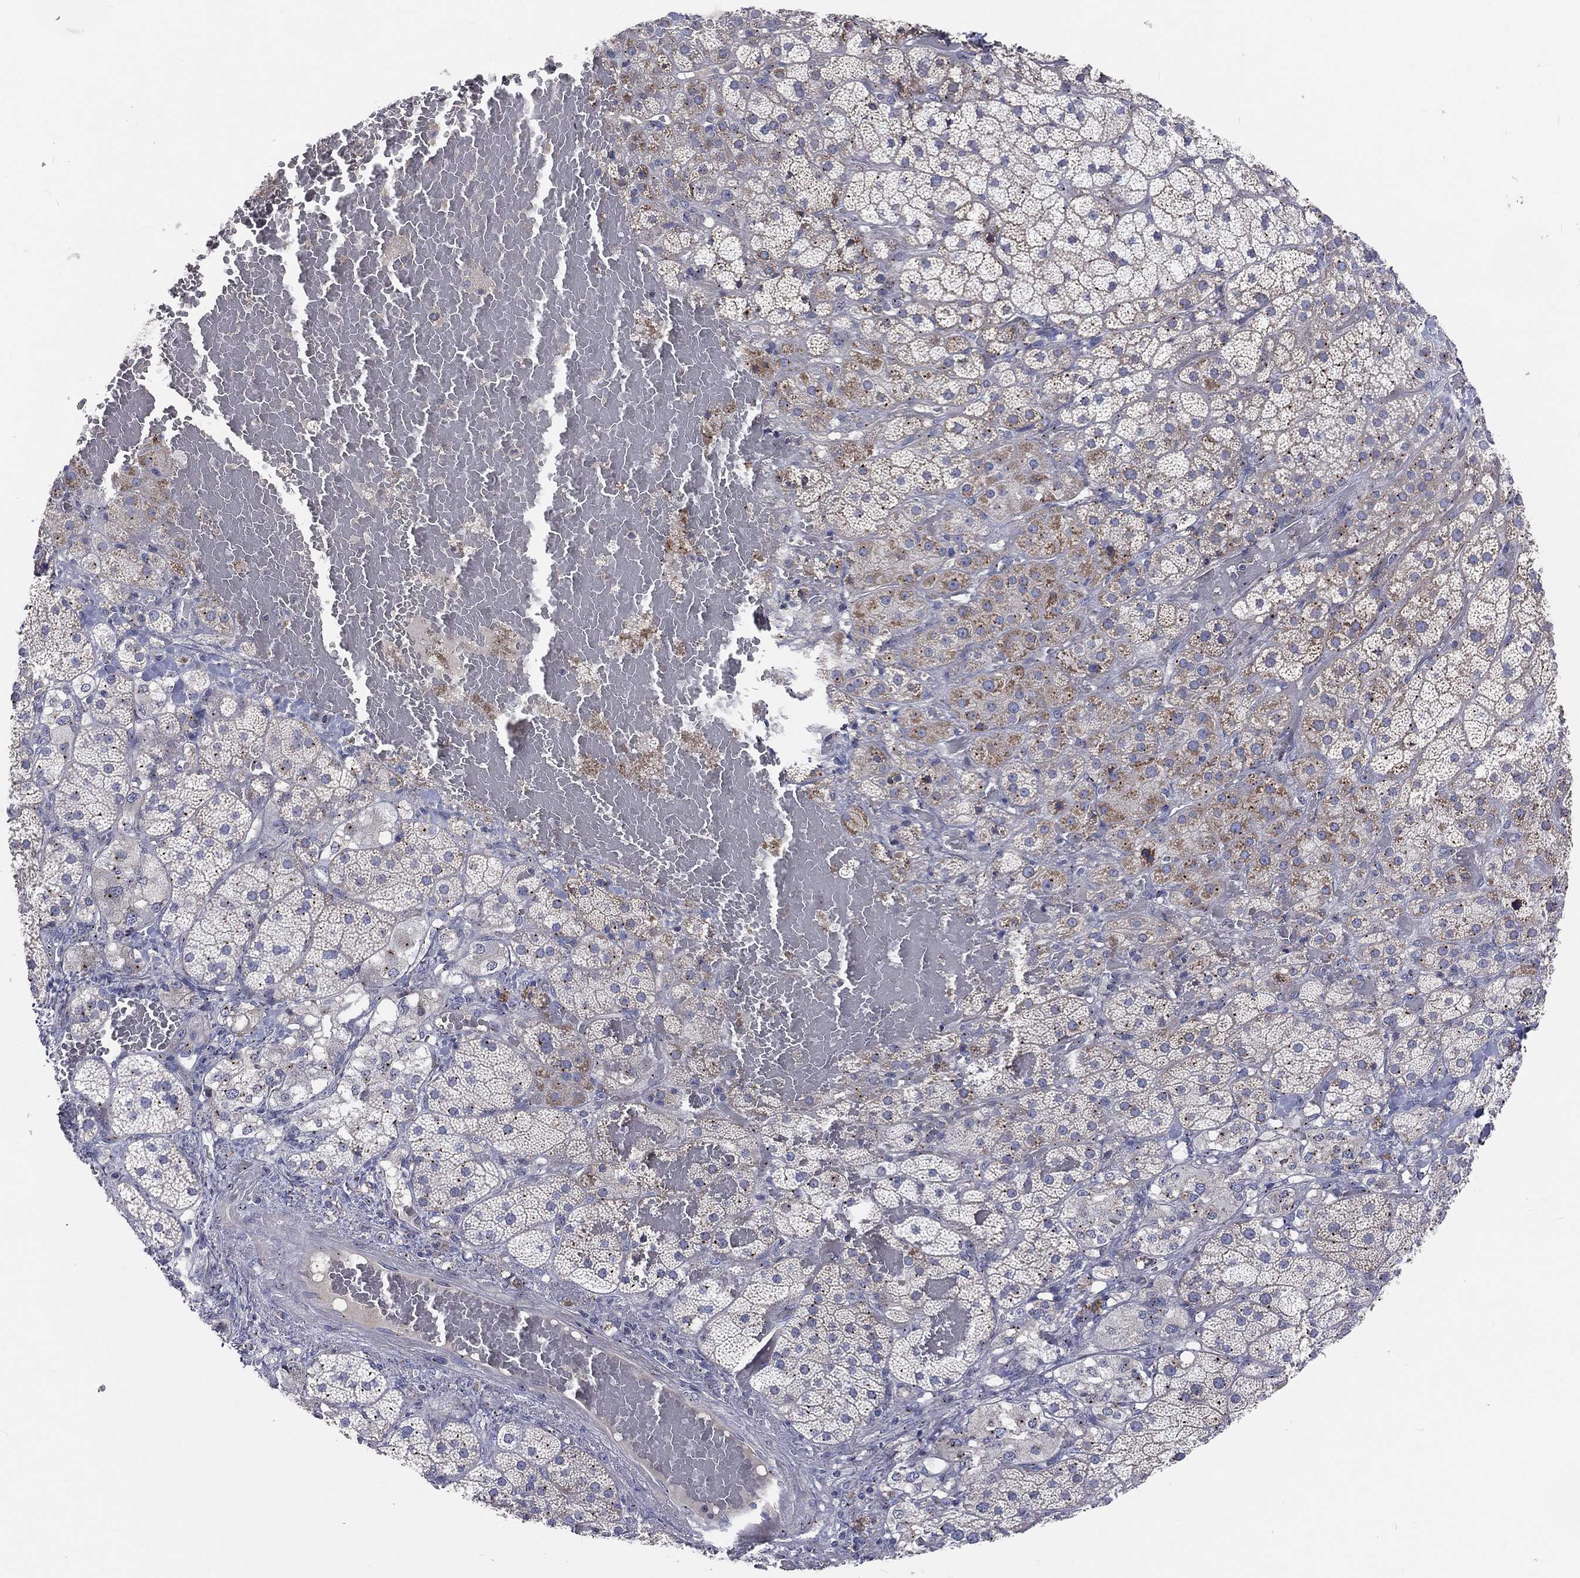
{"staining": {"intensity": "moderate", "quantity": "<25%", "location": "cytoplasmic/membranous"}, "tissue": "adrenal gland", "cell_type": "Glandular cells", "image_type": "normal", "snomed": [{"axis": "morphology", "description": "Normal tissue, NOS"}, {"axis": "topography", "description": "Adrenal gland"}], "caption": "The histopathology image reveals staining of benign adrenal gland, revealing moderate cytoplasmic/membranous protein positivity (brown color) within glandular cells.", "gene": "CROCC", "patient": {"sex": "male", "age": 57}}